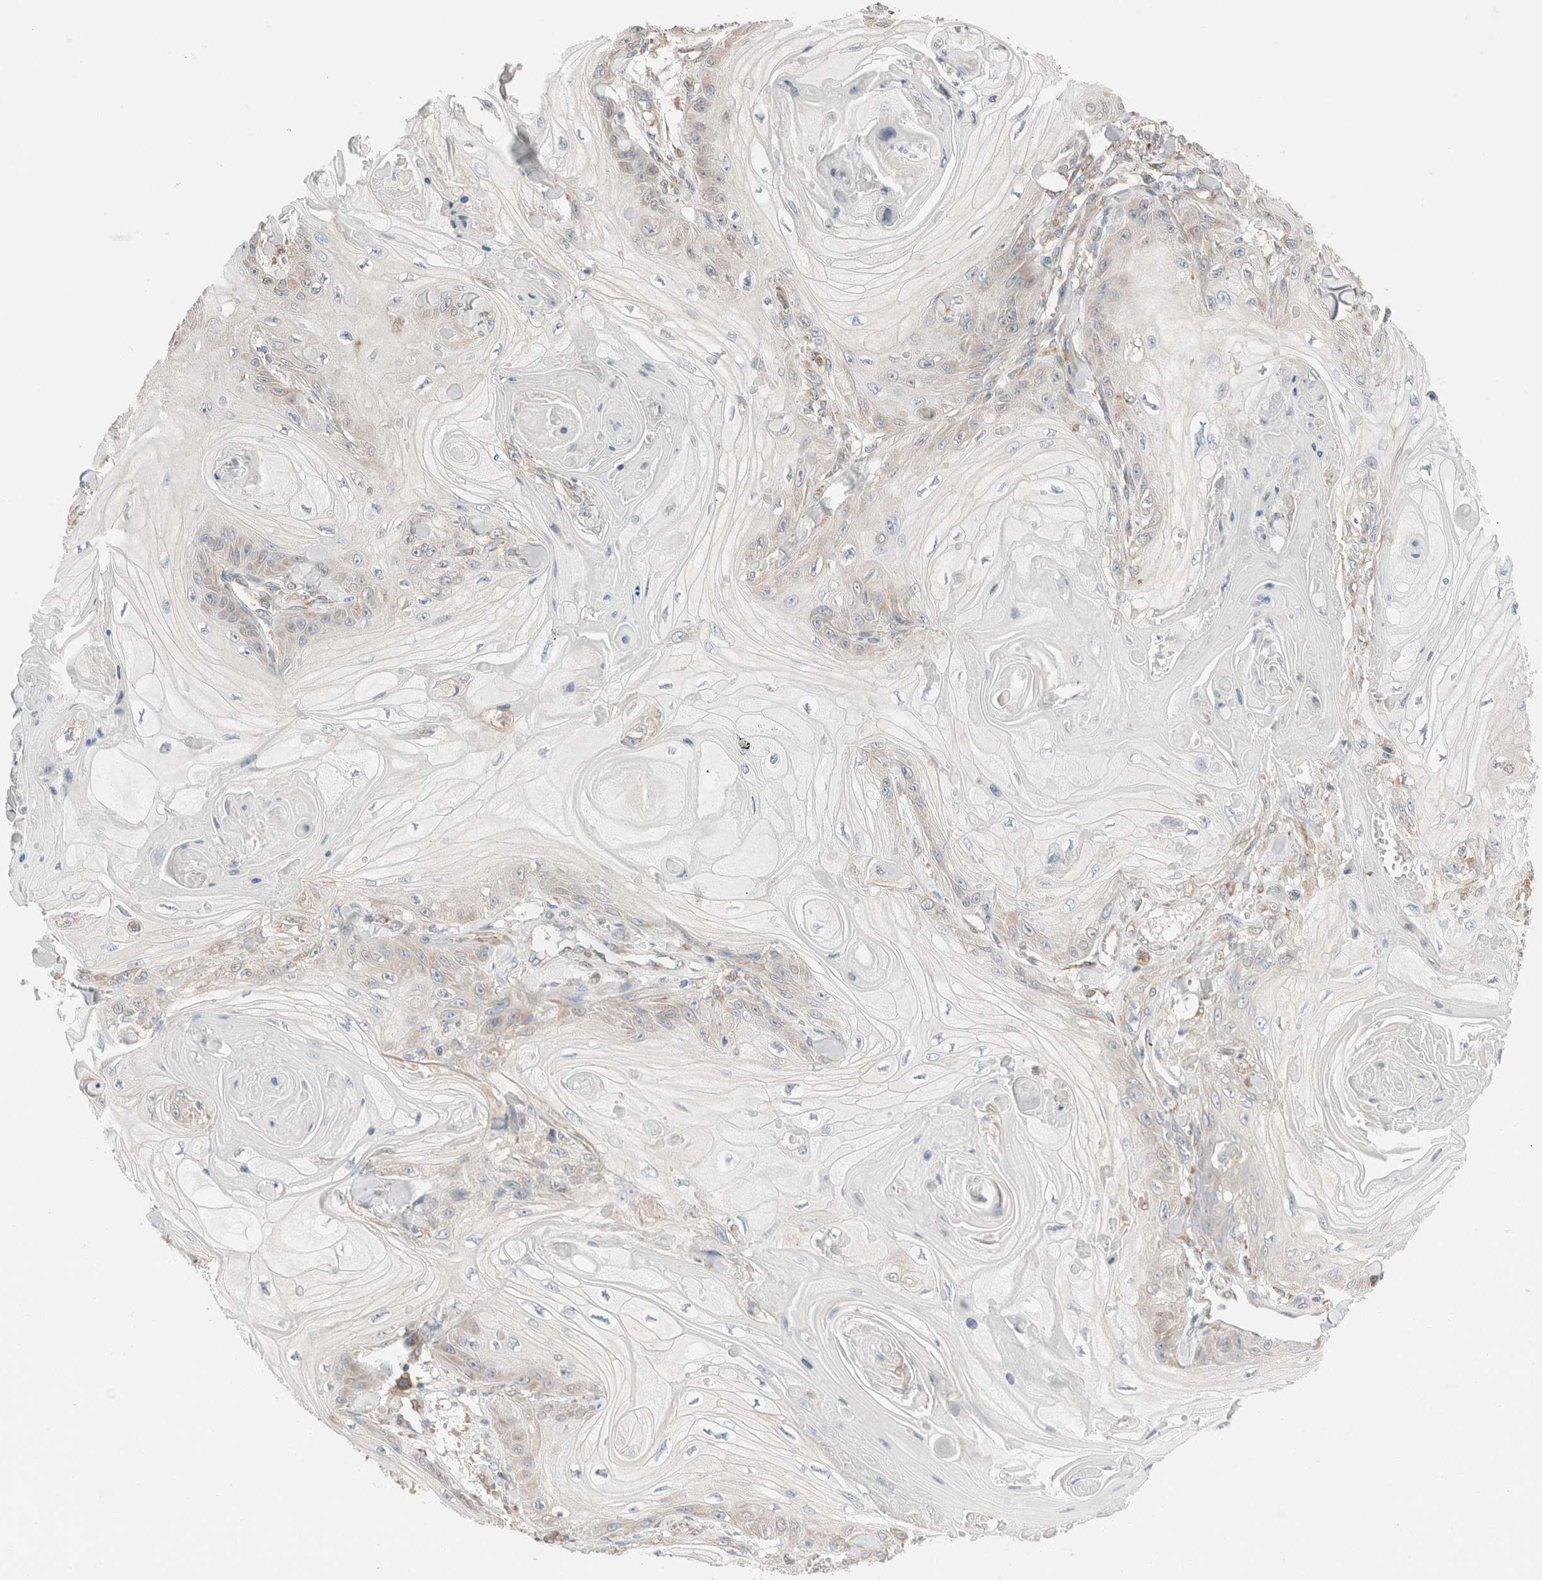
{"staining": {"intensity": "weak", "quantity": "<25%", "location": "cytoplasmic/membranous"}, "tissue": "skin cancer", "cell_type": "Tumor cells", "image_type": "cancer", "snomed": [{"axis": "morphology", "description": "Squamous cell carcinoma, NOS"}, {"axis": "topography", "description": "Skin"}], "caption": "Skin cancer (squamous cell carcinoma) was stained to show a protein in brown. There is no significant staining in tumor cells. (DAB (3,3'-diaminobenzidine) immunohistochemistry, high magnification).", "gene": "PCM1", "patient": {"sex": "male", "age": 74}}